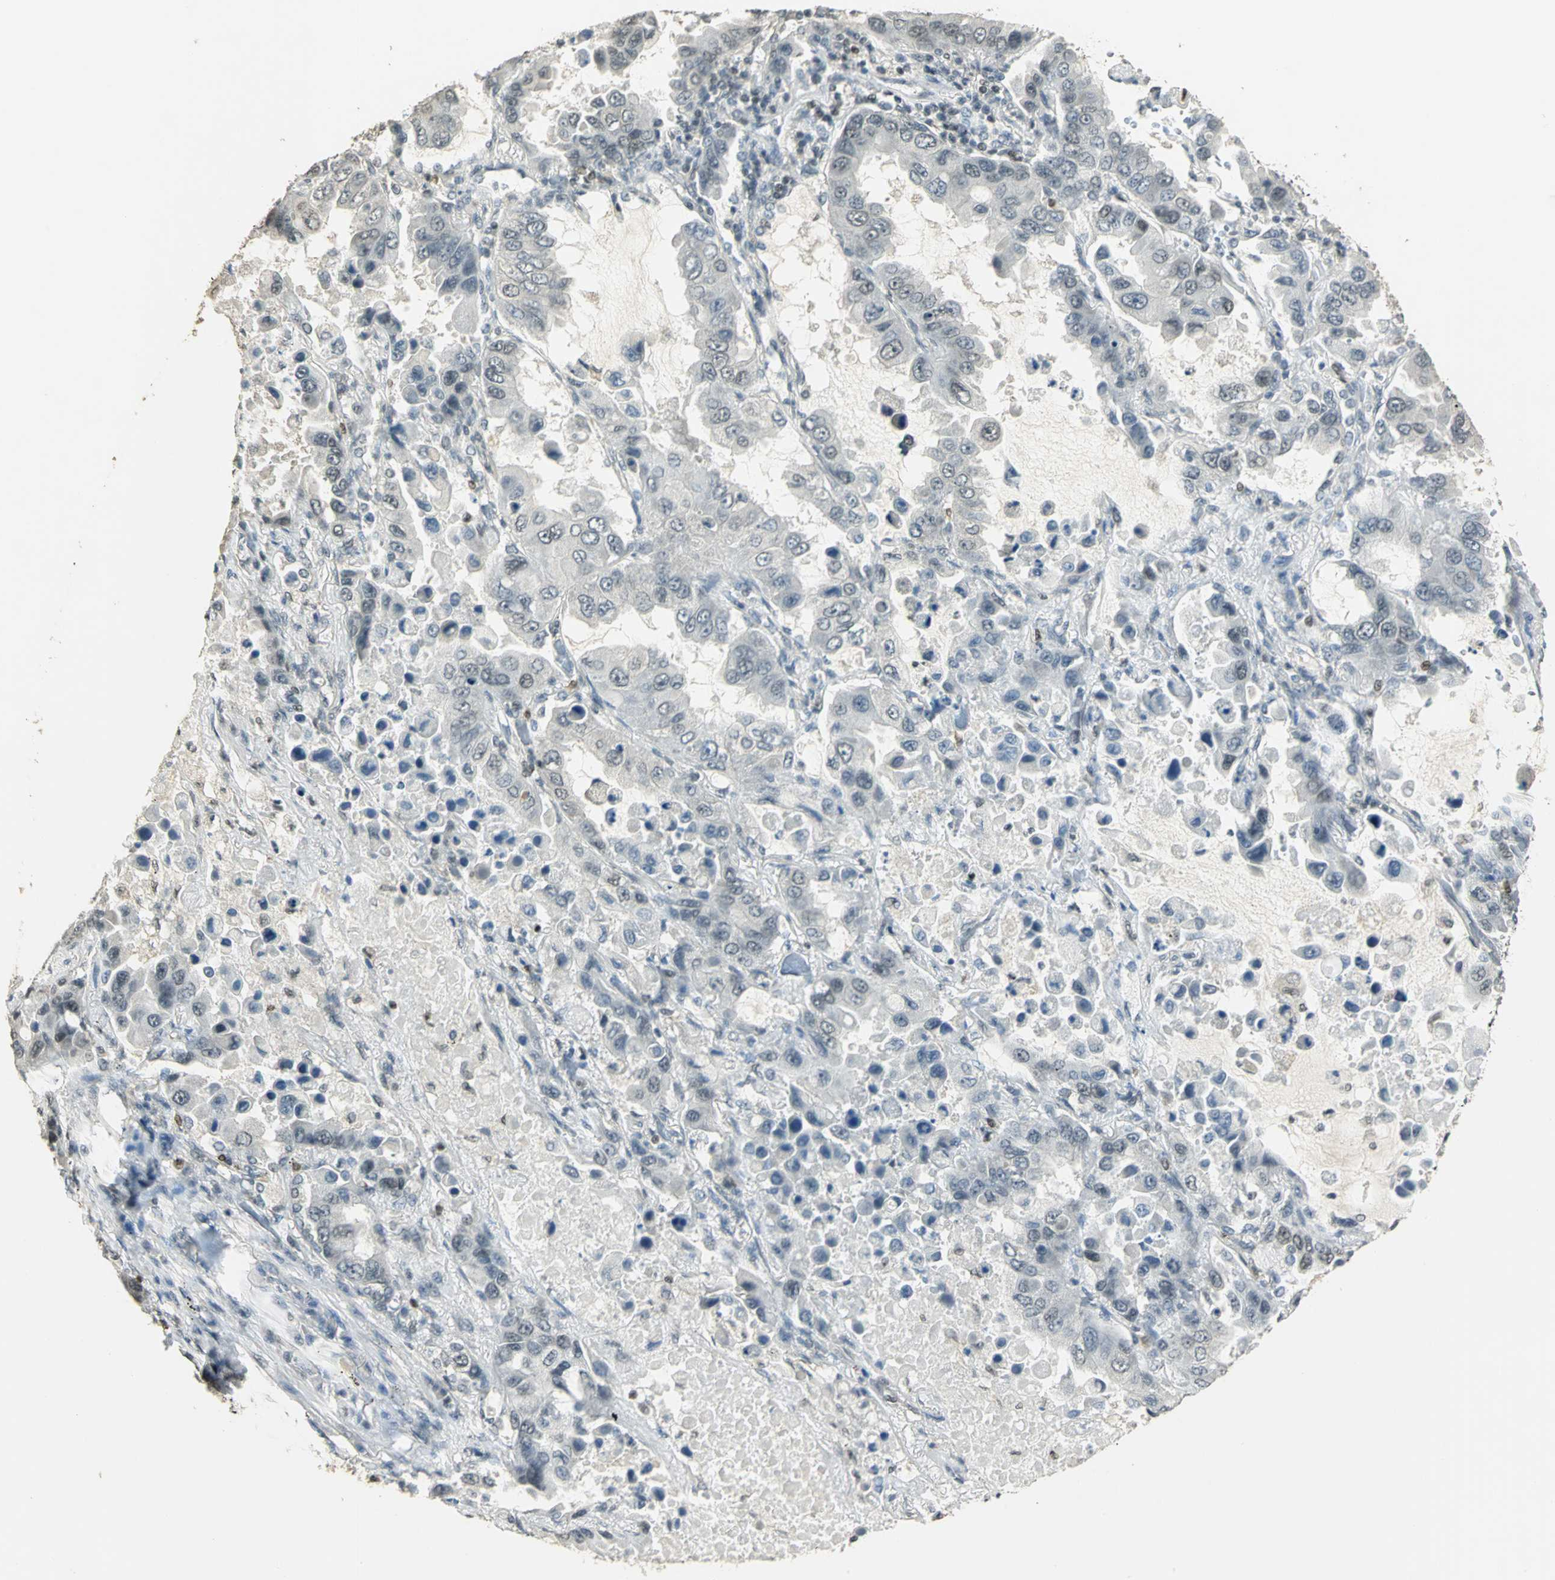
{"staining": {"intensity": "negative", "quantity": "none", "location": "none"}, "tissue": "lung cancer", "cell_type": "Tumor cells", "image_type": "cancer", "snomed": [{"axis": "morphology", "description": "Adenocarcinoma, NOS"}, {"axis": "topography", "description": "Lung"}], "caption": "An IHC photomicrograph of lung cancer (adenocarcinoma) is shown. There is no staining in tumor cells of lung cancer (adenocarcinoma). (Stains: DAB (3,3'-diaminobenzidine) immunohistochemistry with hematoxylin counter stain, Microscopy: brightfield microscopy at high magnification).", "gene": "ELF1", "patient": {"sex": "male", "age": 64}}